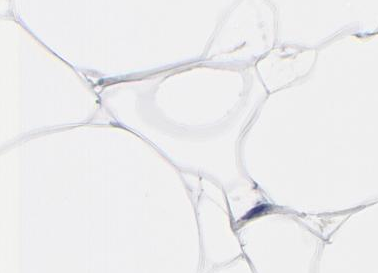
{"staining": {"intensity": "negative", "quantity": "none", "location": "none"}, "tissue": "adipose tissue", "cell_type": "Adipocytes", "image_type": "normal", "snomed": [{"axis": "morphology", "description": "Normal tissue, NOS"}, {"axis": "morphology", "description": "Duct carcinoma"}, {"axis": "topography", "description": "Breast"}, {"axis": "topography", "description": "Adipose tissue"}], "caption": "An IHC photomicrograph of normal adipose tissue is shown. There is no staining in adipocytes of adipose tissue. Brightfield microscopy of immunohistochemistry stained with DAB (brown) and hematoxylin (blue), captured at high magnification.", "gene": "SULF2", "patient": {"sex": "female", "age": 37}}